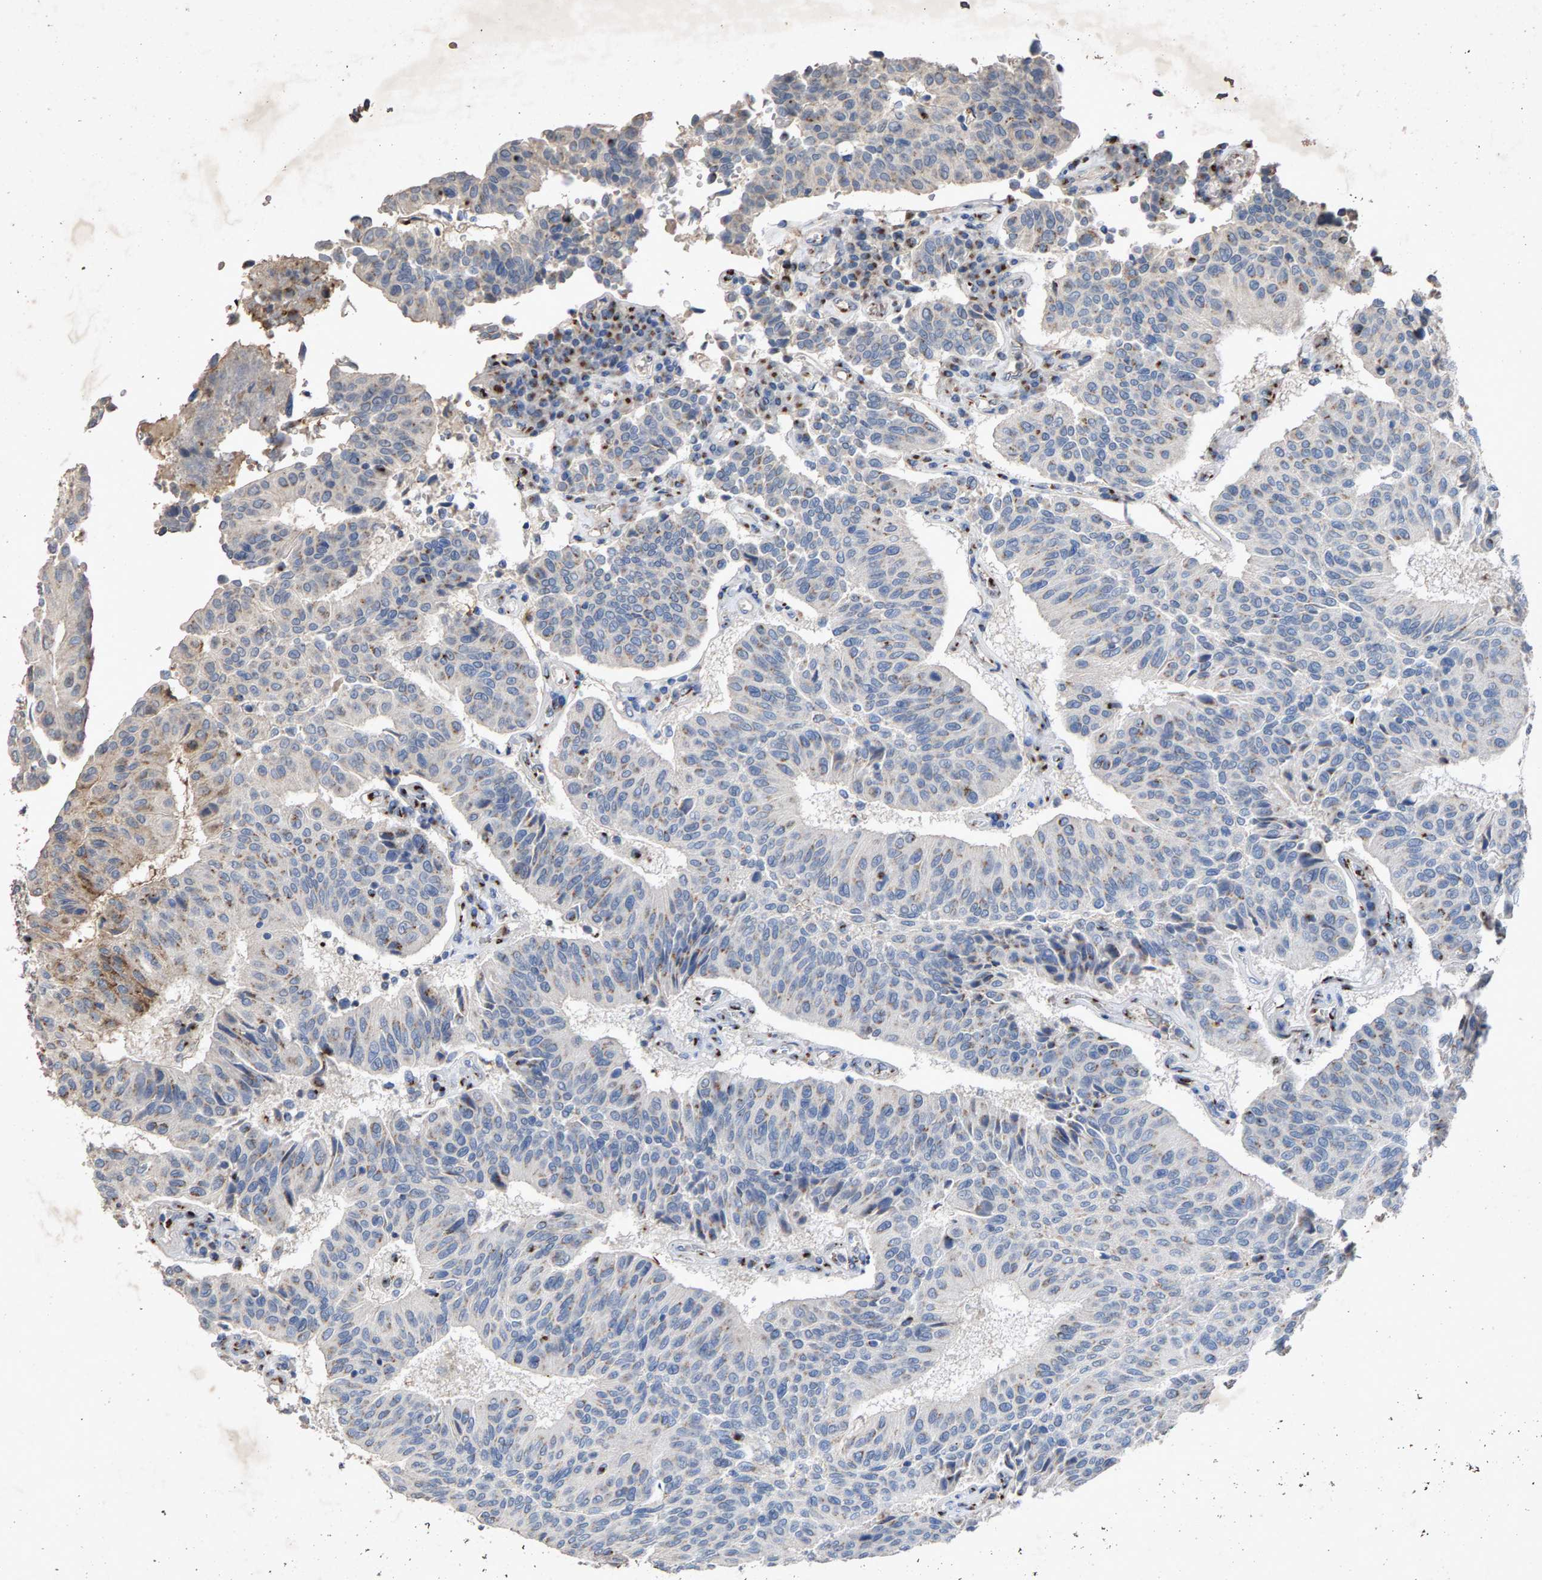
{"staining": {"intensity": "negative", "quantity": "none", "location": "none"}, "tissue": "urothelial cancer", "cell_type": "Tumor cells", "image_type": "cancer", "snomed": [{"axis": "morphology", "description": "Urothelial carcinoma, High grade"}, {"axis": "topography", "description": "Urinary bladder"}], "caption": "Tumor cells show no significant protein staining in high-grade urothelial carcinoma. Brightfield microscopy of immunohistochemistry stained with DAB (brown) and hematoxylin (blue), captured at high magnification.", "gene": "MAN2A1", "patient": {"sex": "male", "age": 66}}